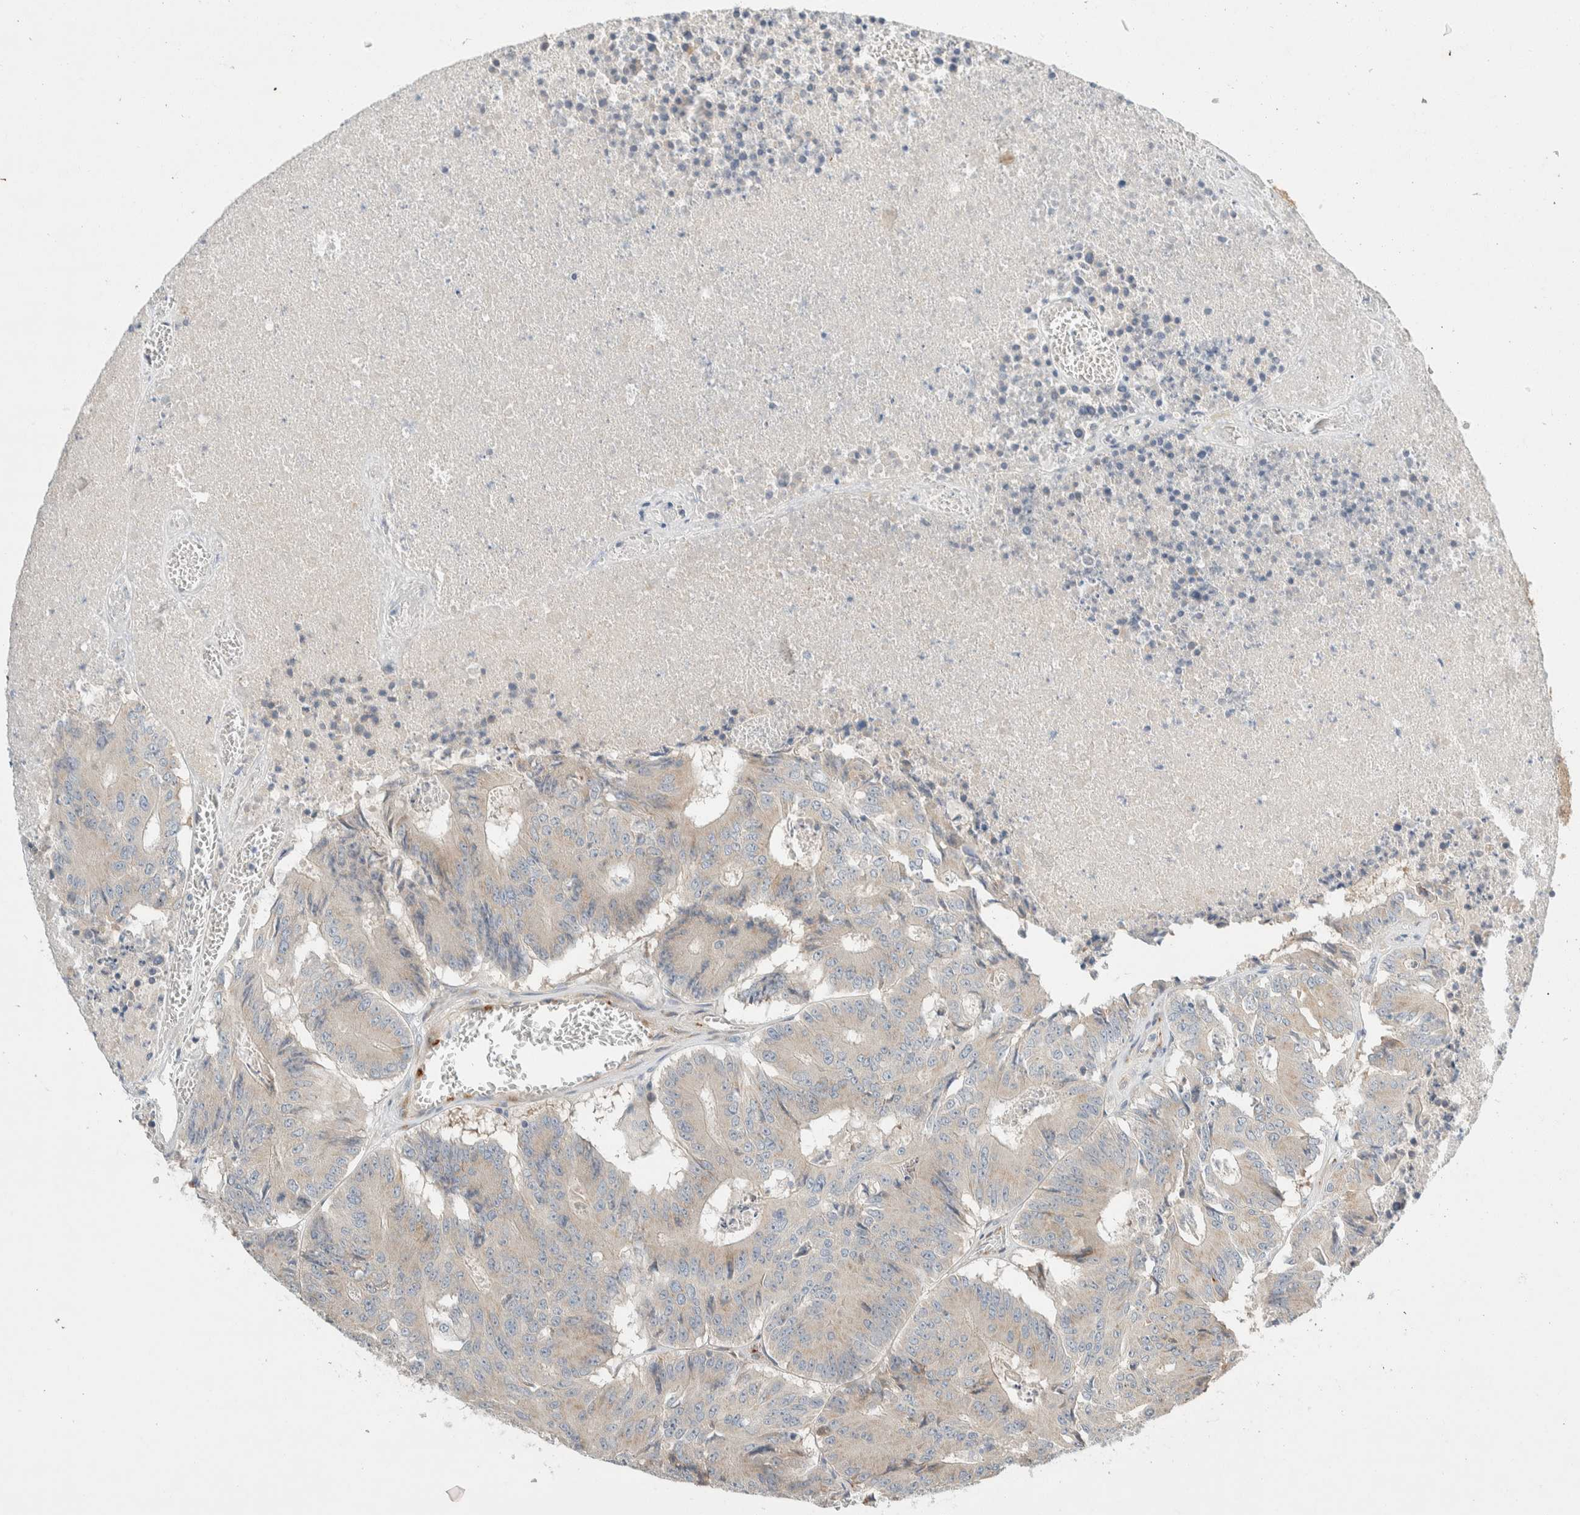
{"staining": {"intensity": "negative", "quantity": "none", "location": "none"}, "tissue": "colorectal cancer", "cell_type": "Tumor cells", "image_type": "cancer", "snomed": [{"axis": "morphology", "description": "Adenocarcinoma, NOS"}, {"axis": "topography", "description": "Colon"}], "caption": "Protein analysis of colorectal cancer (adenocarcinoma) demonstrates no significant positivity in tumor cells. (DAB immunohistochemistry, high magnification).", "gene": "TMEM184B", "patient": {"sex": "male", "age": 87}}